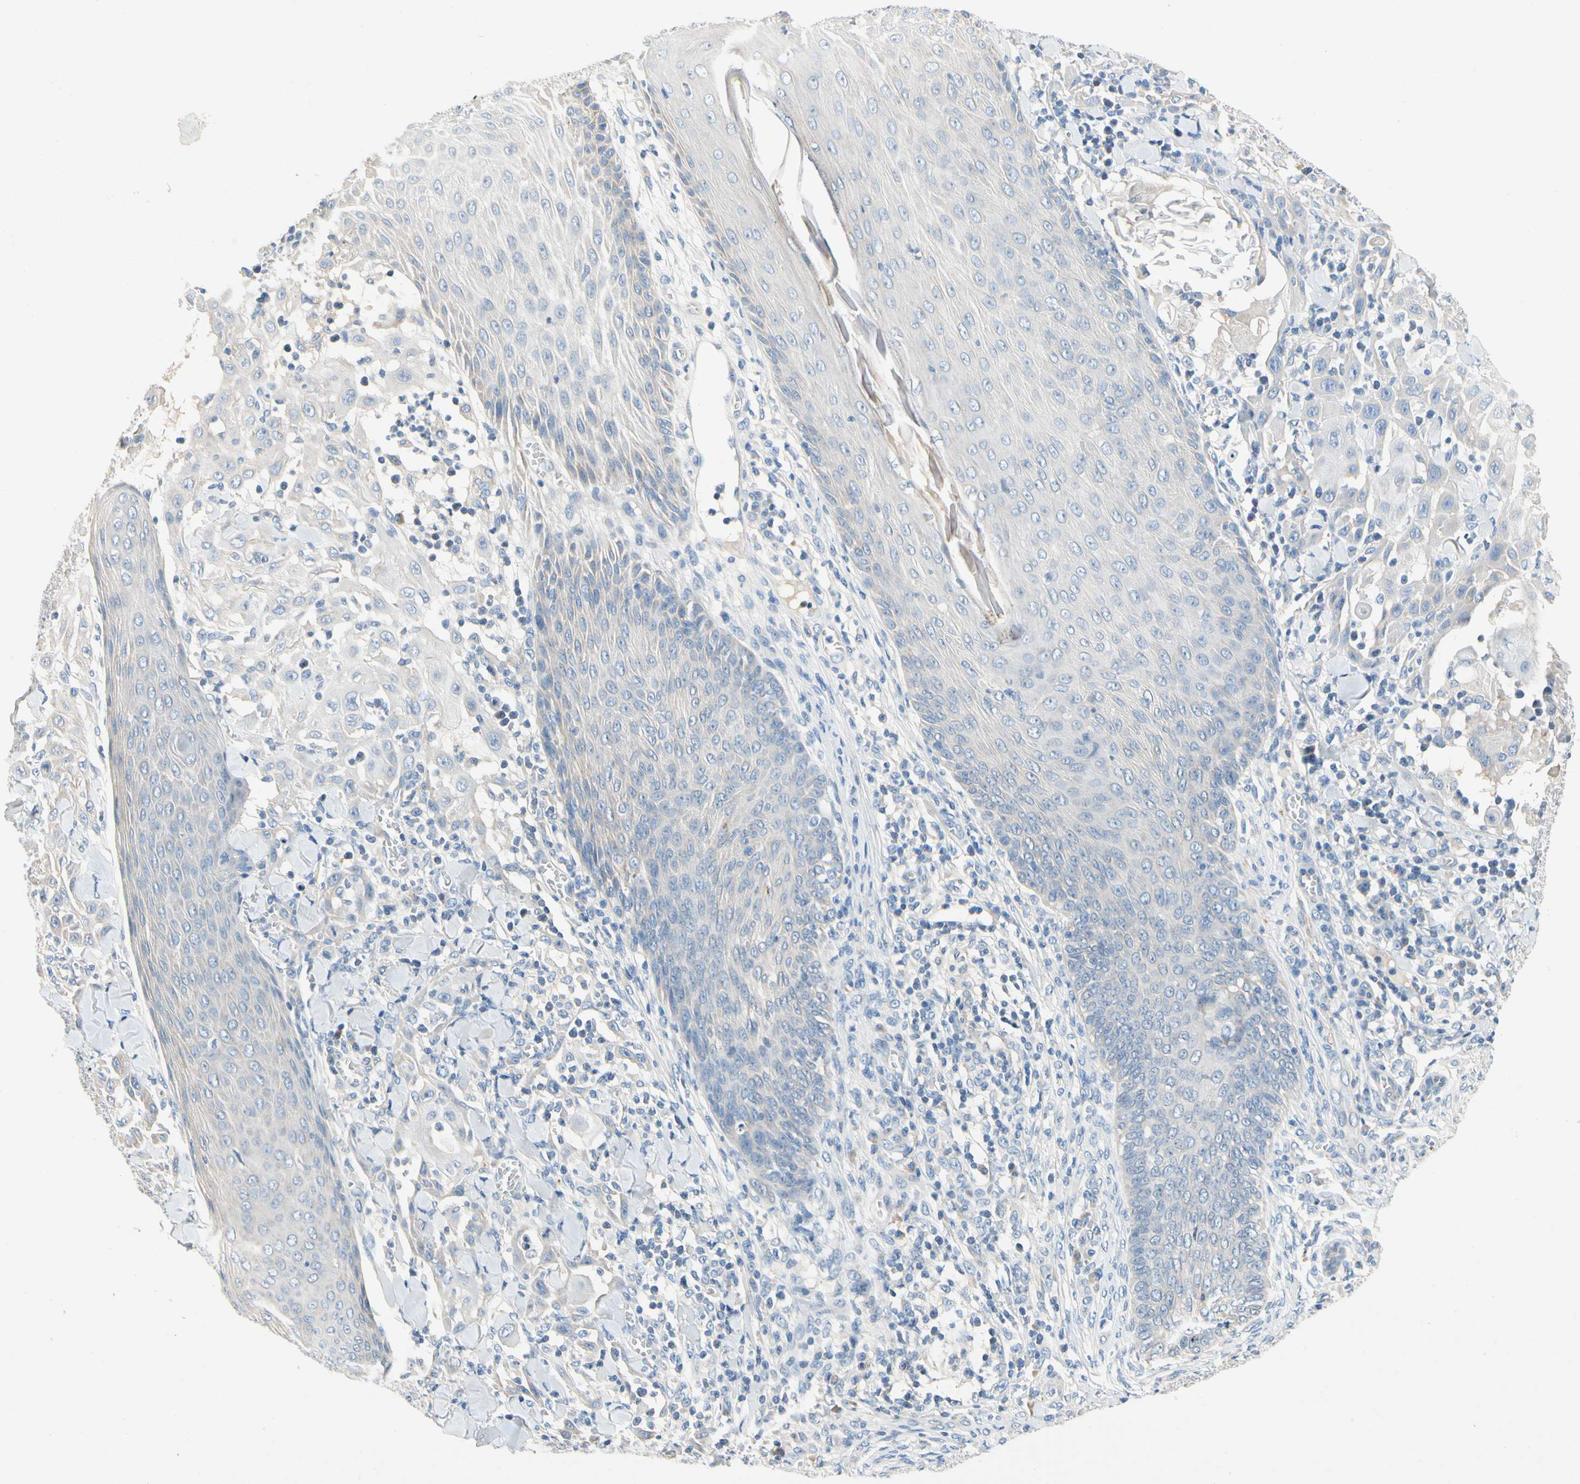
{"staining": {"intensity": "negative", "quantity": "none", "location": "none"}, "tissue": "skin cancer", "cell_type": "Tumor cells", "image_type": "cancer", "snomed": [{"axis": "morphology", "description": "Squamous cell carcinoma, NOS"}, {"axis": "topography", "description": "Skin"}], "caption": "Immunohistochemistry (IHC) histopathology image of neoplastic tissue: human squamous cell carcinoma (skin) stained with DAB (3,3'-diaminobenzidine) exhibits no significant protein expression in tumor cells. The staining was performed using DAB to visualize the protein expression in brown, while the nuclei were stained in blue with hematoxylin (Magnification: 20x).", "gene": "CCM2L", "patient": {"sex": "male", "age": 24}}